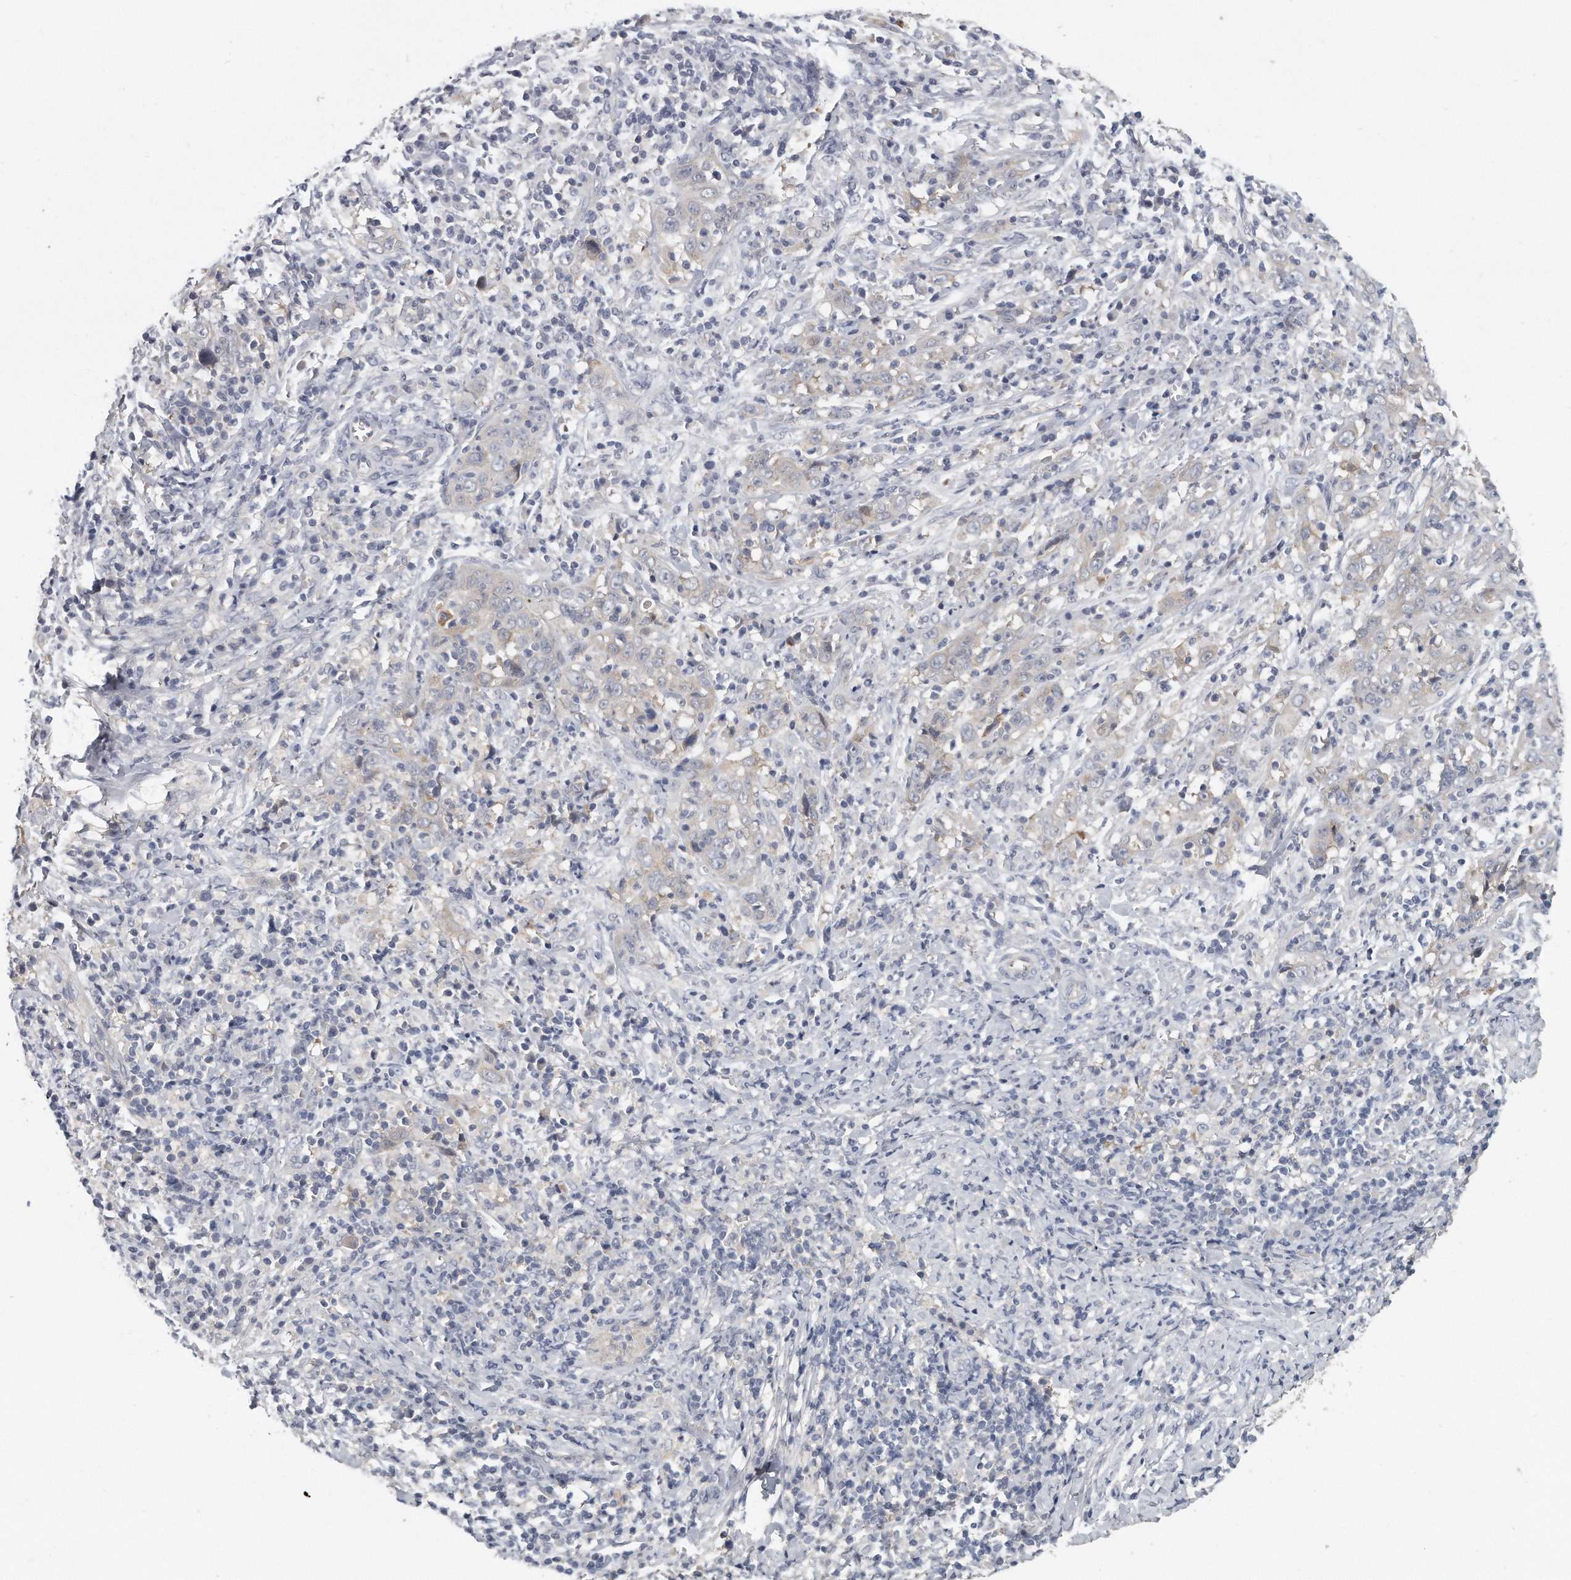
{"staining": {"intensity": "negative", "quantity": "none", "location": "none"}, "tissue": "cervical cancer", "cell_type": "Tumor cells", "image_type": "cancer", "snomed": [{"axis": "morphology", "description": "Squamous cell carcinoma, NOS"}, {"axis": "topography", "description": "Cervix"}], "caption": "Immunohistochemical staining of human cervical squamous cell carcinoma demonstrates no significant positivity in tumor cells. (Immunohistochemistry (ihc), brightfield microscopy, high magnification).", "gene": "KLHL7", "patient": {"sex": "female", "age": 46}}